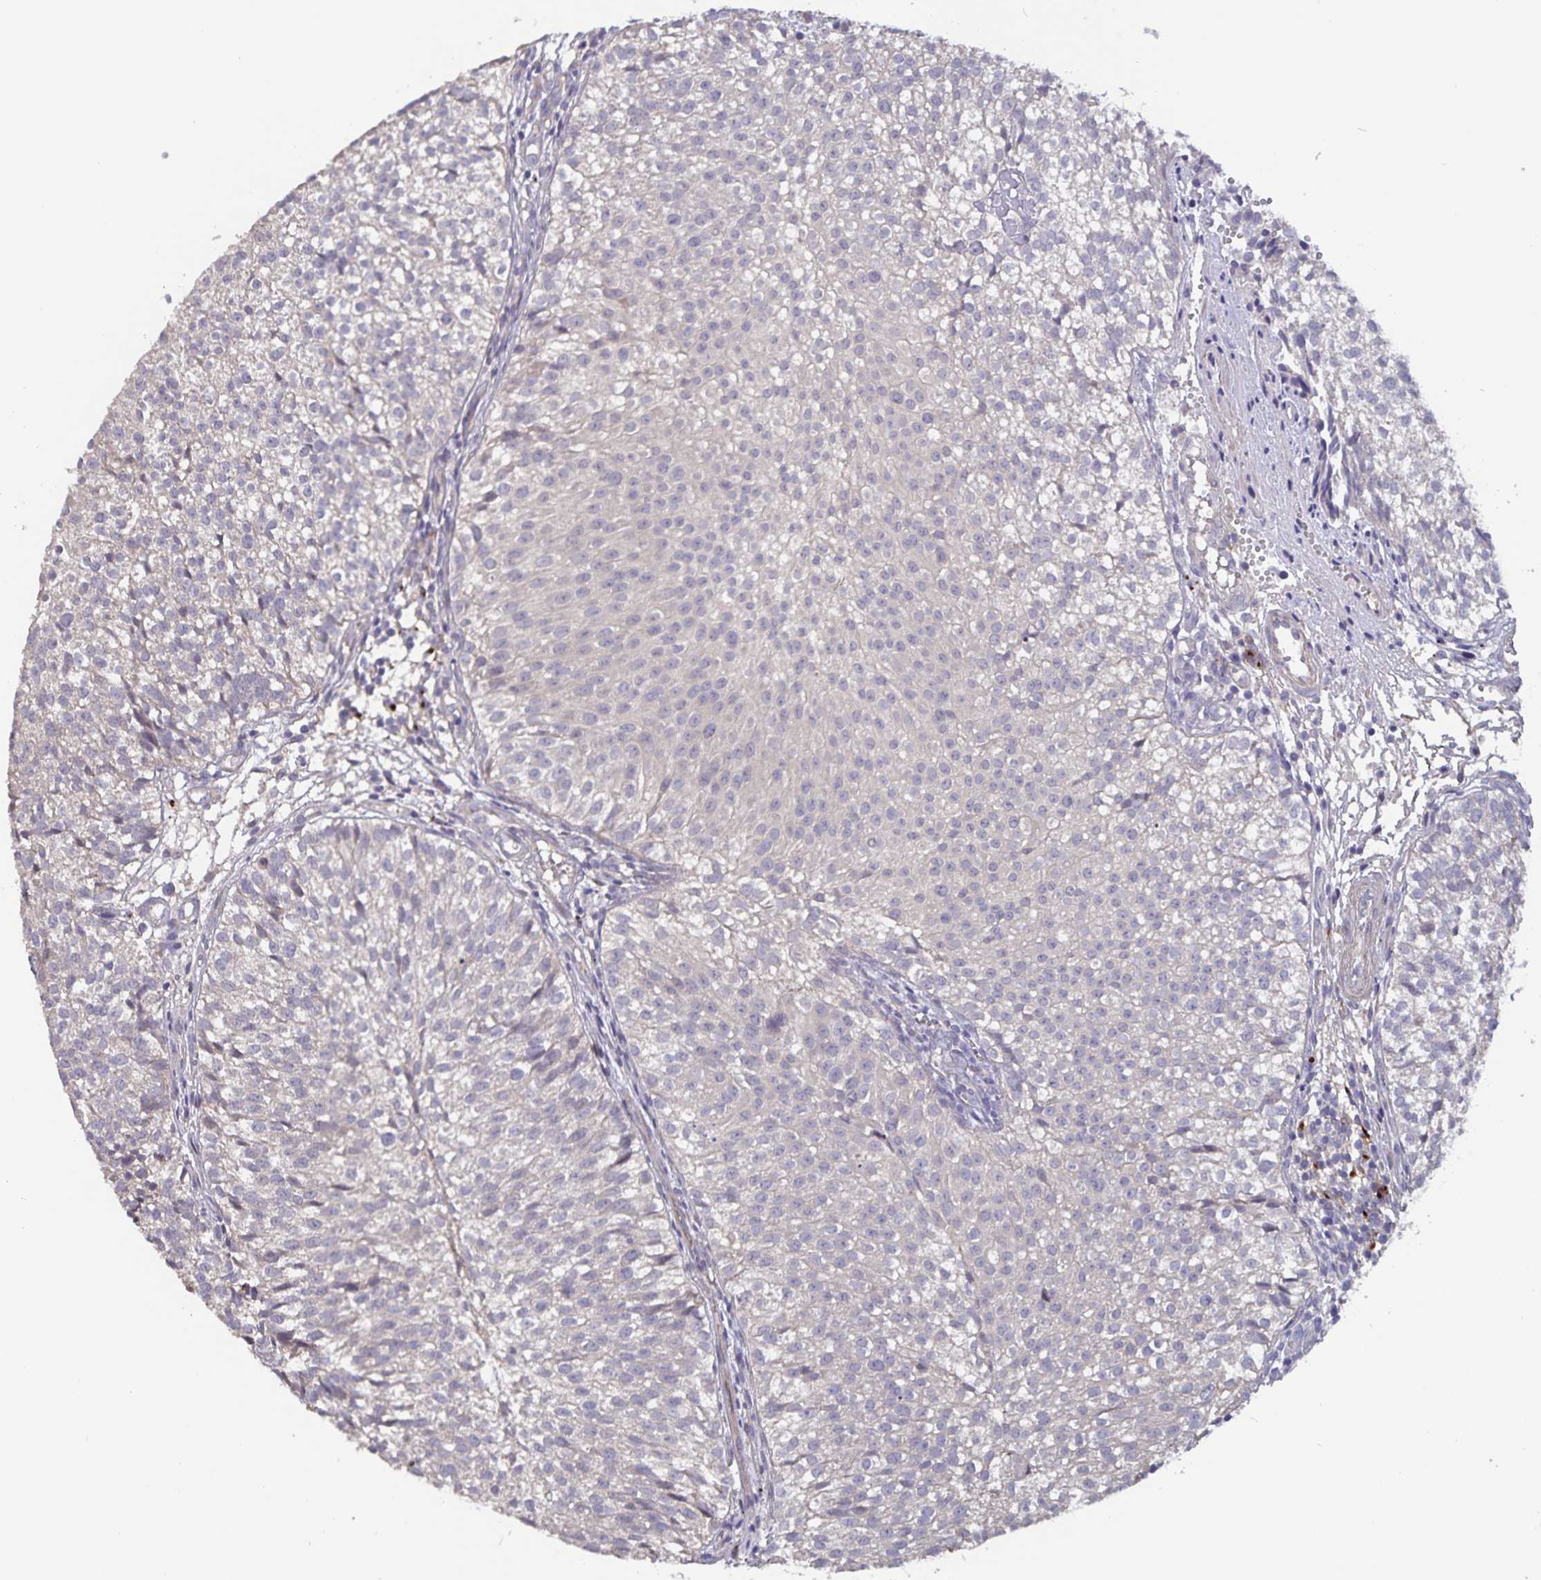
{"staining": {"intensity": "negative", "quantity": "none", "location": "none"}, "tissue": "urothelial cancer", "cell_type": "Tumor cells", "image_type": "cancer", "snomed": [{"axis": "morphology", "description": "Urothelial carcinoma, Low grade"}, {"axis": "topography", "description": "Urinary bladder"}], "caption": "There is no significant expression in tumor cells of urothelial cancer. (Brightfield microscopy of DAB (3,3'-diaminobenzidine) IHC at high magnification).", "gene": "FBXL16", "patient": {"sex": "male", "age": 70}}